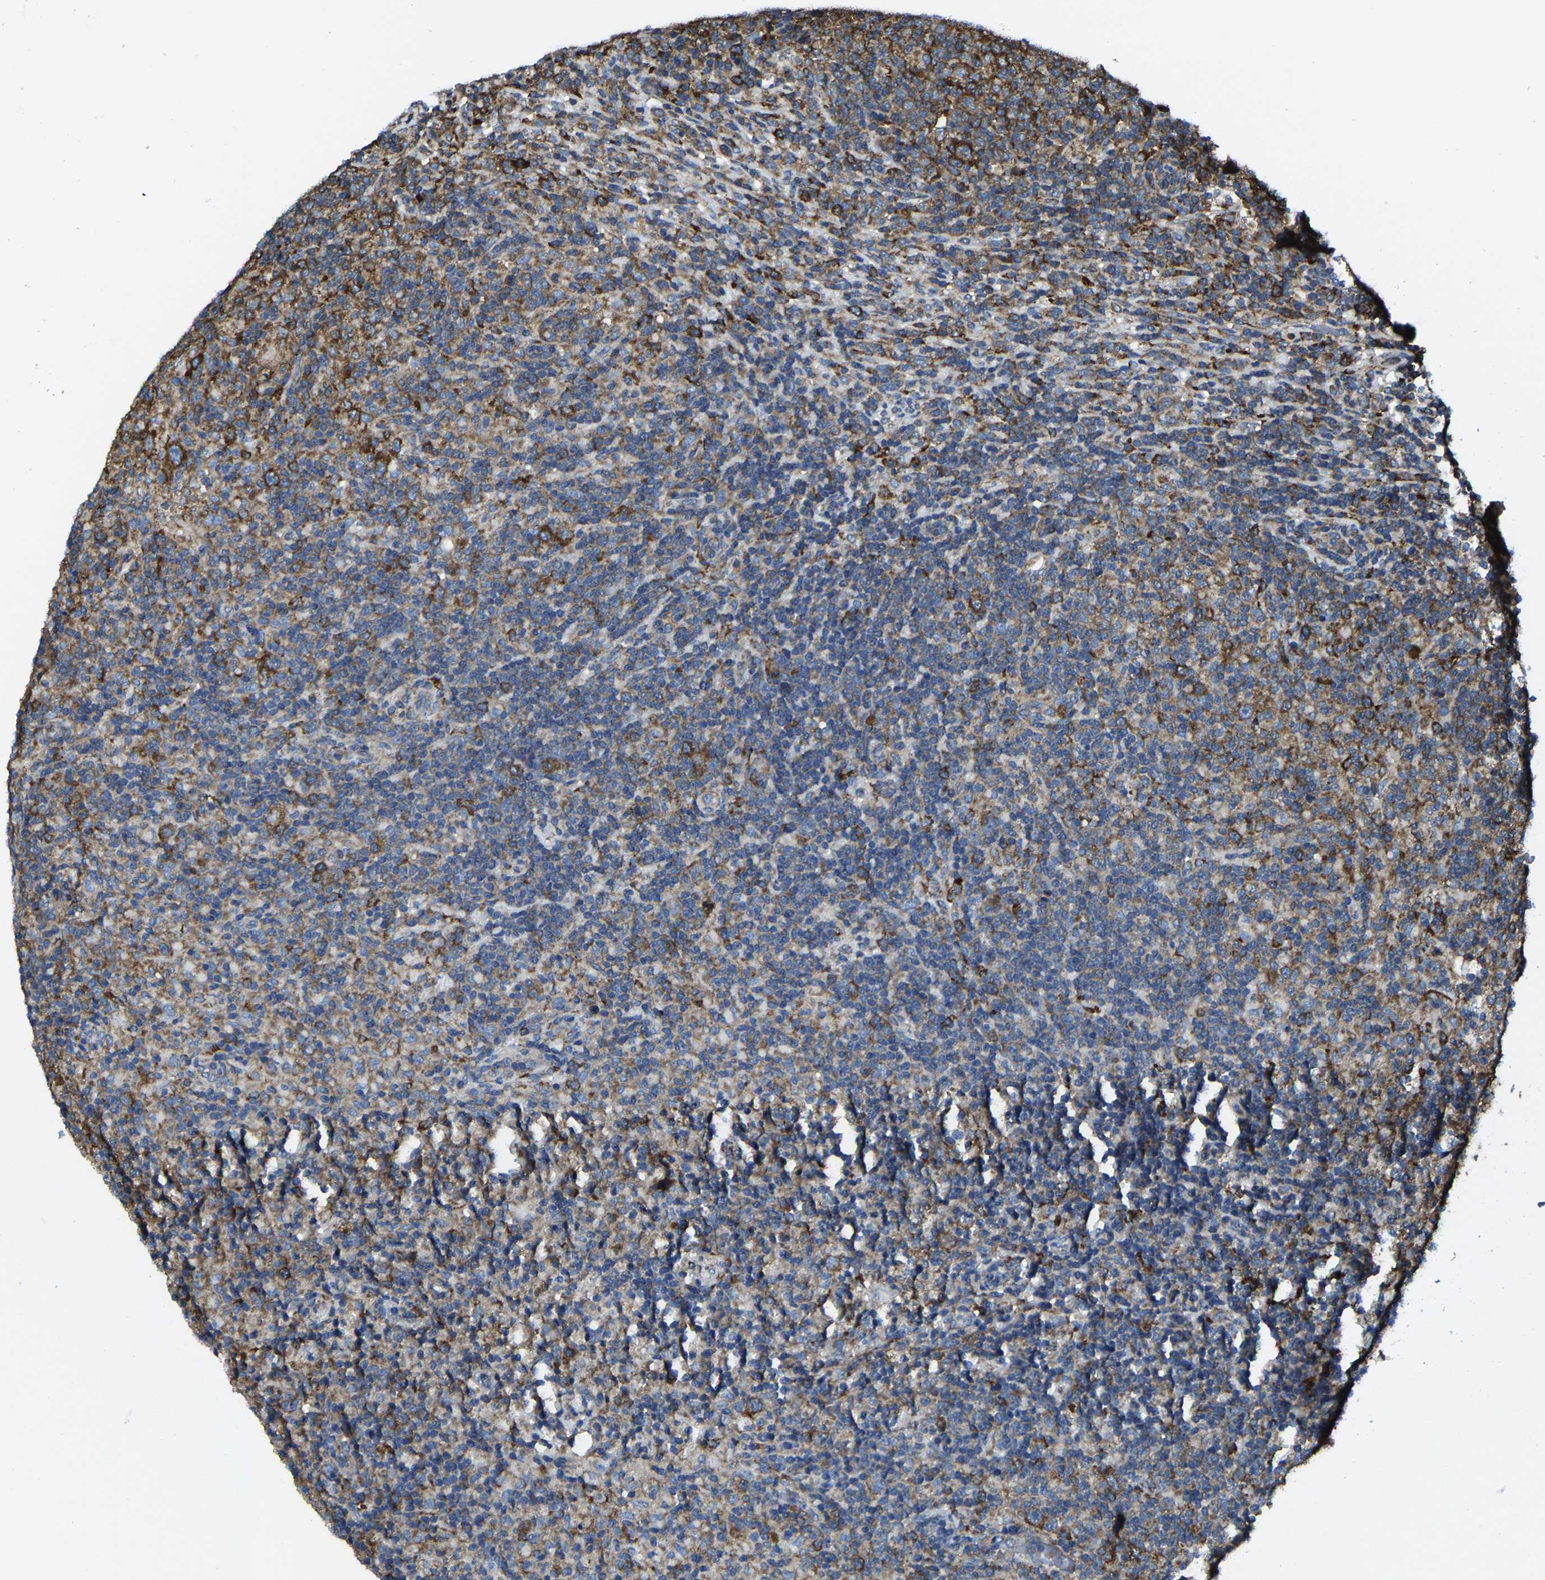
{"staining": {"intensity": "strong", "quantity": ">75%", "location": "cytoplasmic/membranous"}, "tissue": "lymphoma", "cell_type": "Tumor cells", "image_type": "cancer", "snomed": [{"axis": "morphology", "description": "Hodgkin's disease, NOS"}, {"axis": "topography", "description": "Lymph node"}], "caption": "Immunohistochemical staining of human Hodgkin's disease reveals high levels of strong cytoplasmic/membranous positivity in about >75% of tumor cells.", "gene": "G3BP2", "patient": {"sex": "male", "age": 70}}